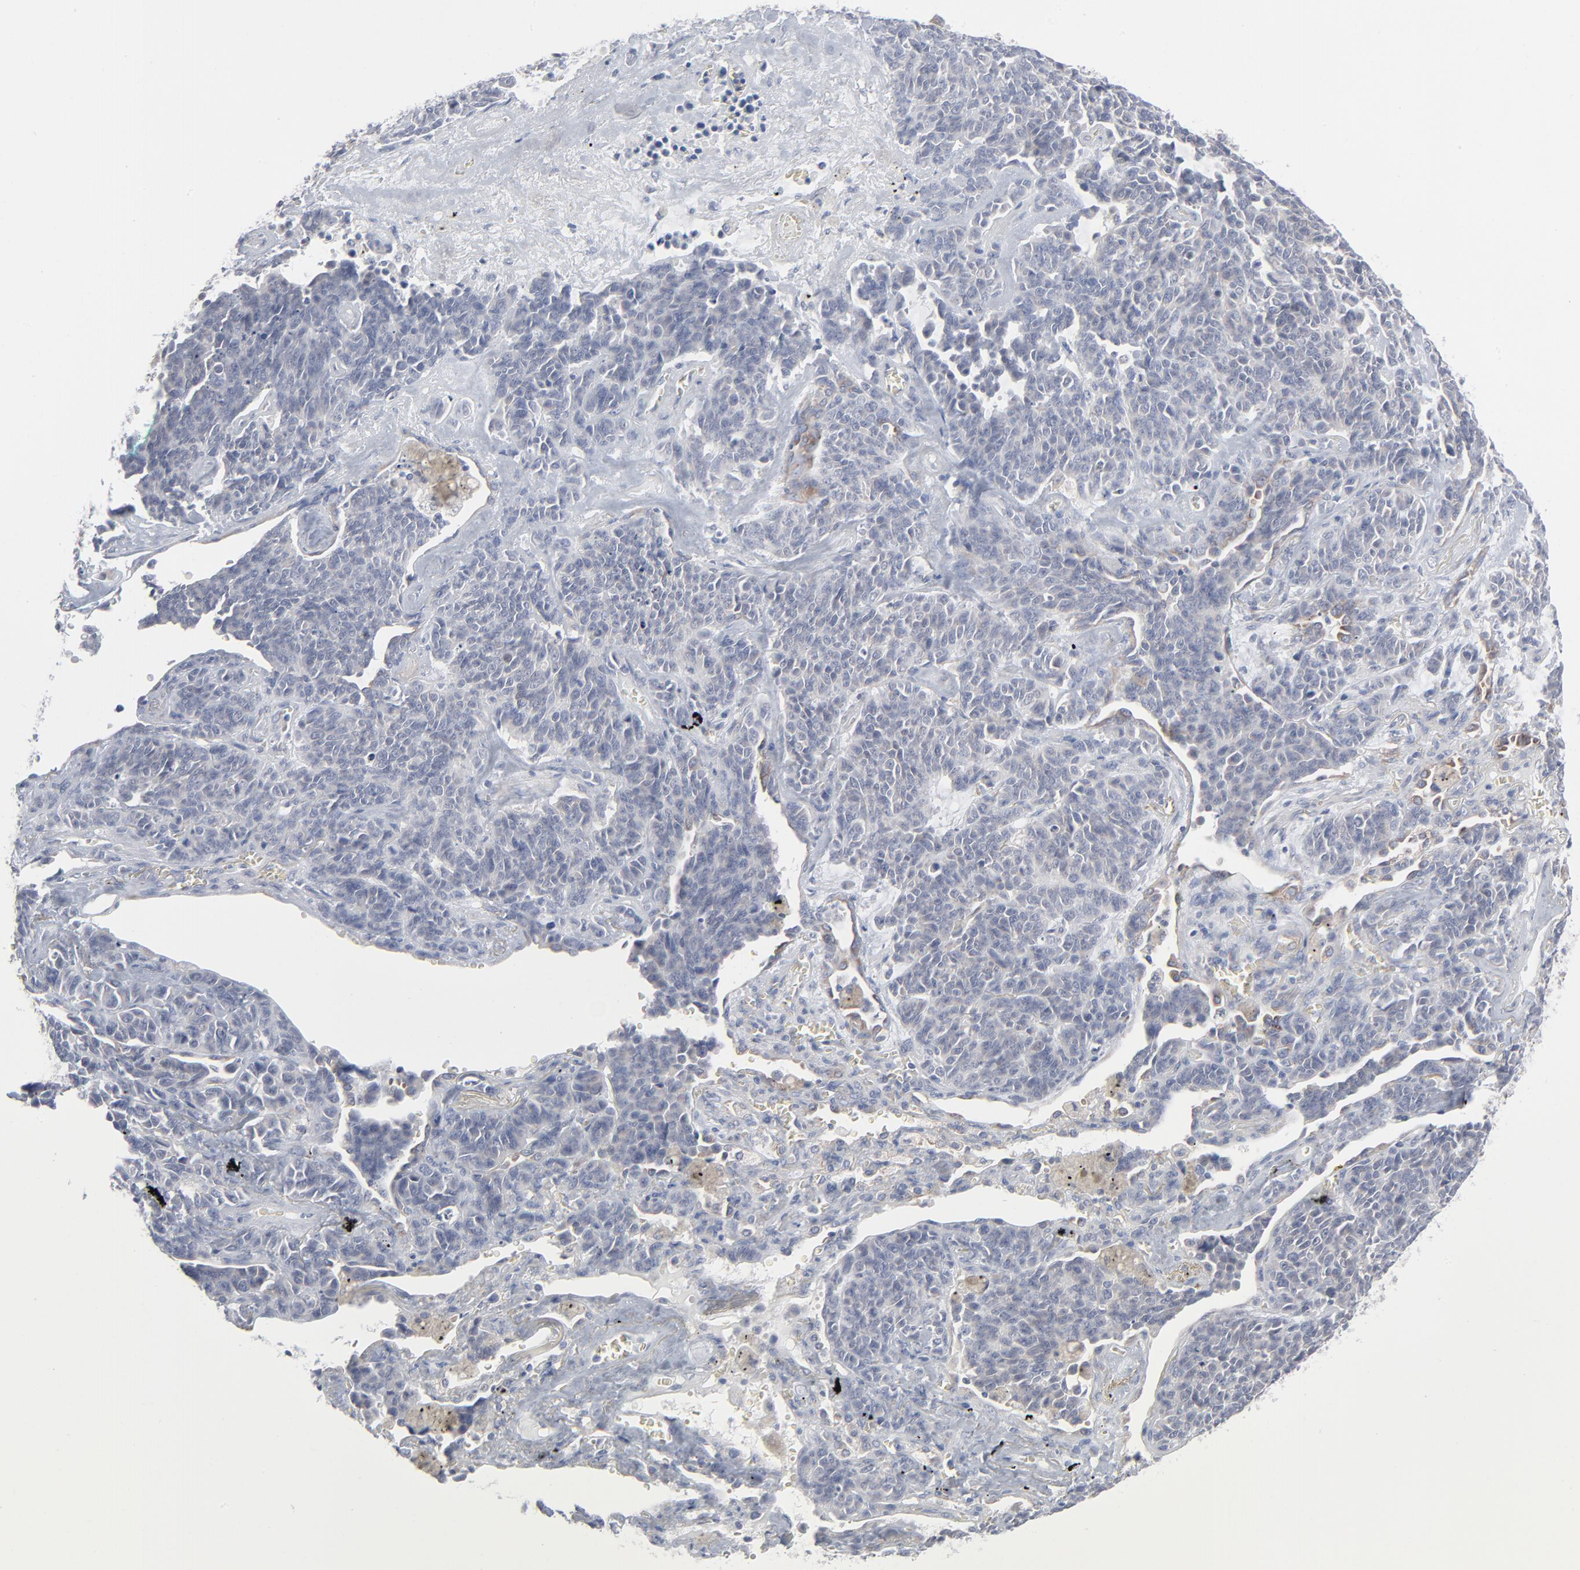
{"staining": {"intensity": "negative", "quantity": "none", "location": "none"}, "tissue": "lung cancer", "cell_type": "Tumor cells", "image_type": "cancer", "snomed": [{"axis": "morphology", "description": "Neoplasm, malignant, NOS"}, {"axis": "topography", "description": "Lung"}], "caption": "This is an IHC histopathology image of lung malignant neoplasm. There is no expression in tumor cells.", "gene": "KDSR", "patient": {"sex": "female", "age": 58}}